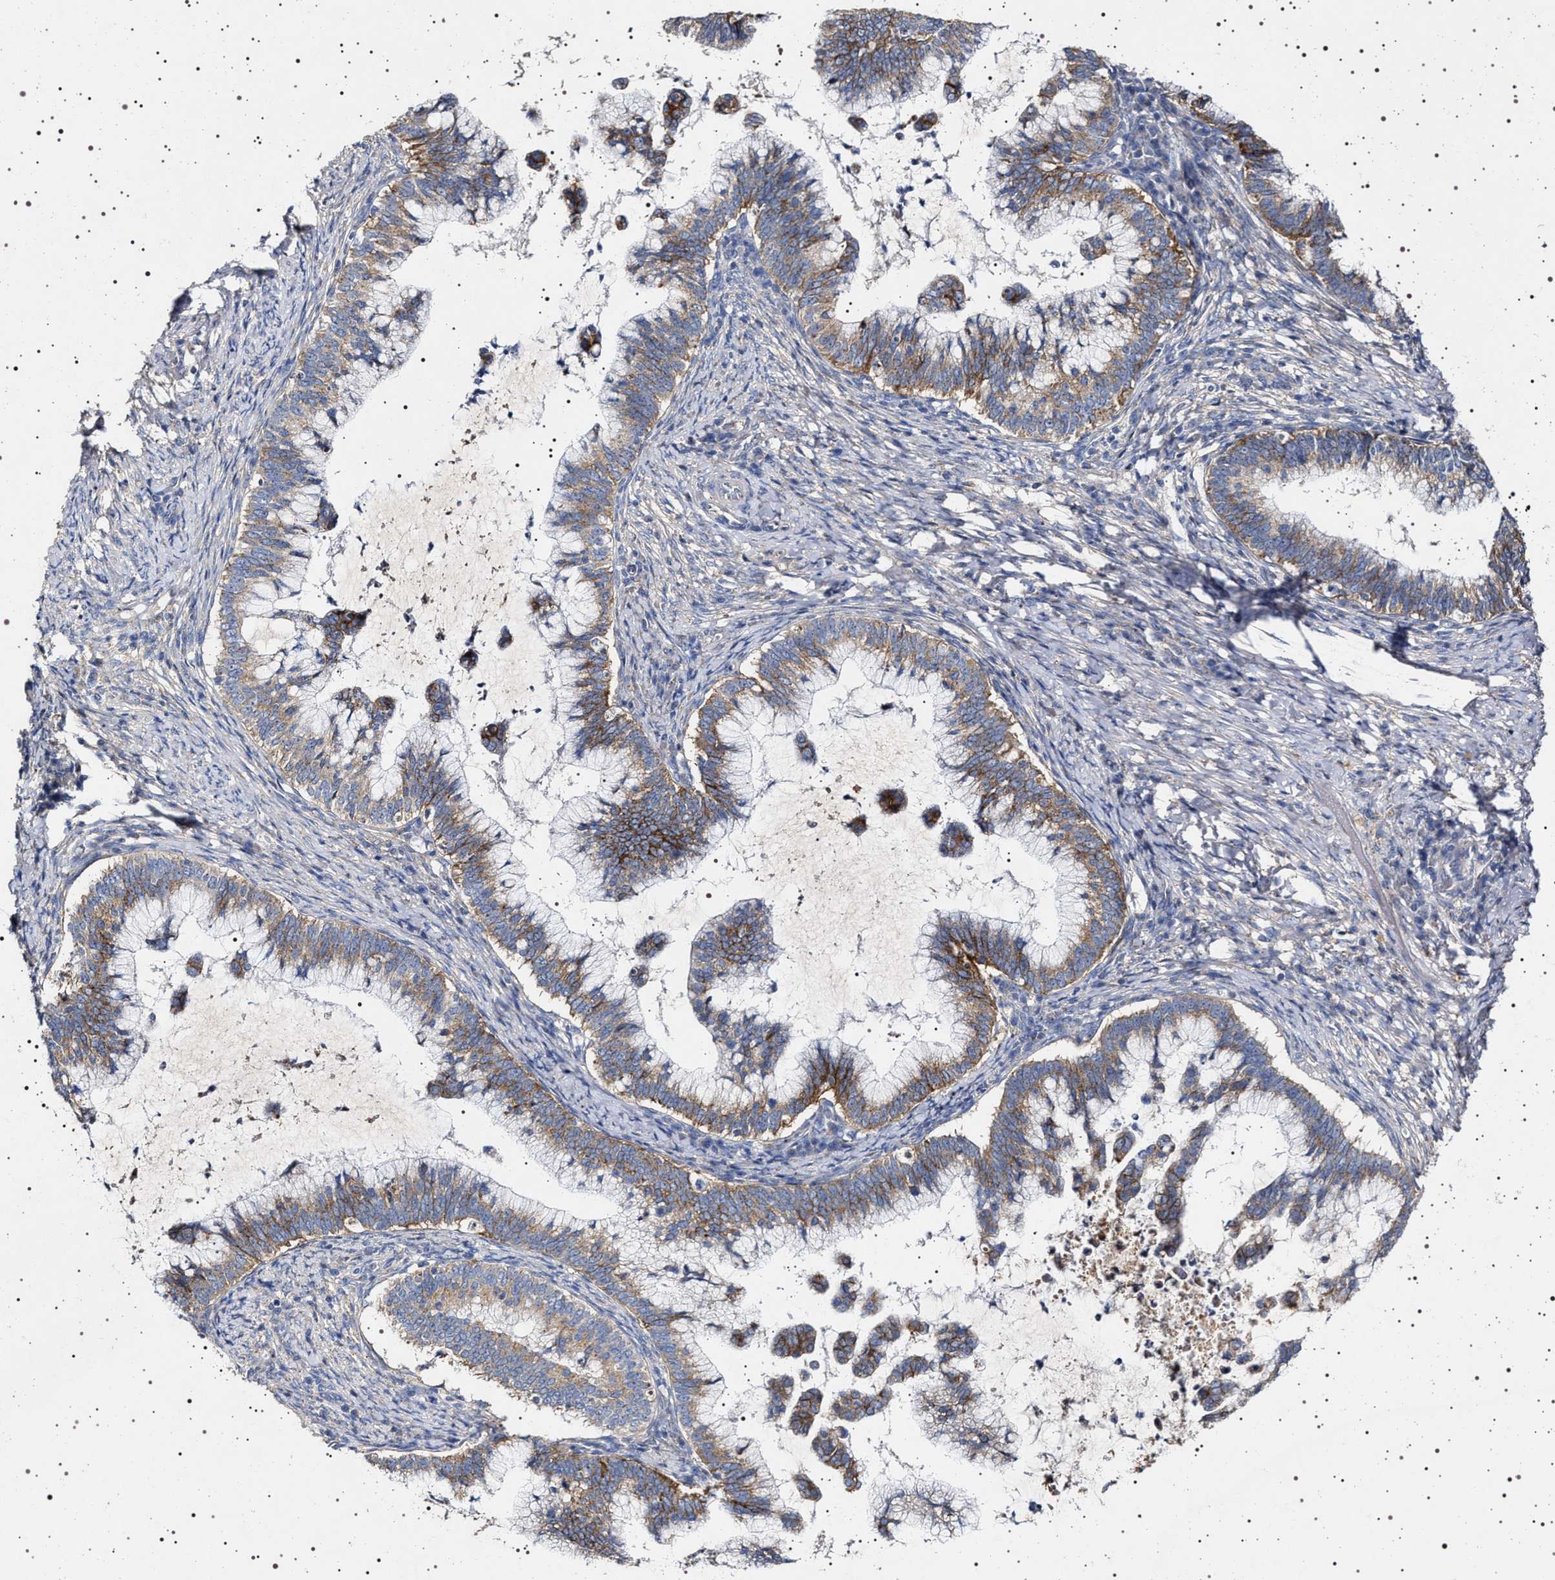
{"staining": {"intensity": "moderate", "quantity": ">75%", "location": "cytoplasmic/membranous"}, "tissue": "cervical cancer", "cell_type": "Tumor cells", "image_type": "cancer", "snomed": [{"axis": "morphology", "description": "Adenocarcinoma, NOS"}, {"axis": "topography", "description": "Cervix"}], "caption": "Immunohistochemistry of cervical adenocarcinoma displays medium levels of moderate cytoplasmic/membranous staining in approximately >75% of tumor cells.", "gene": "NAALADL2", "patient": {"sex": "female", "age": 36}}